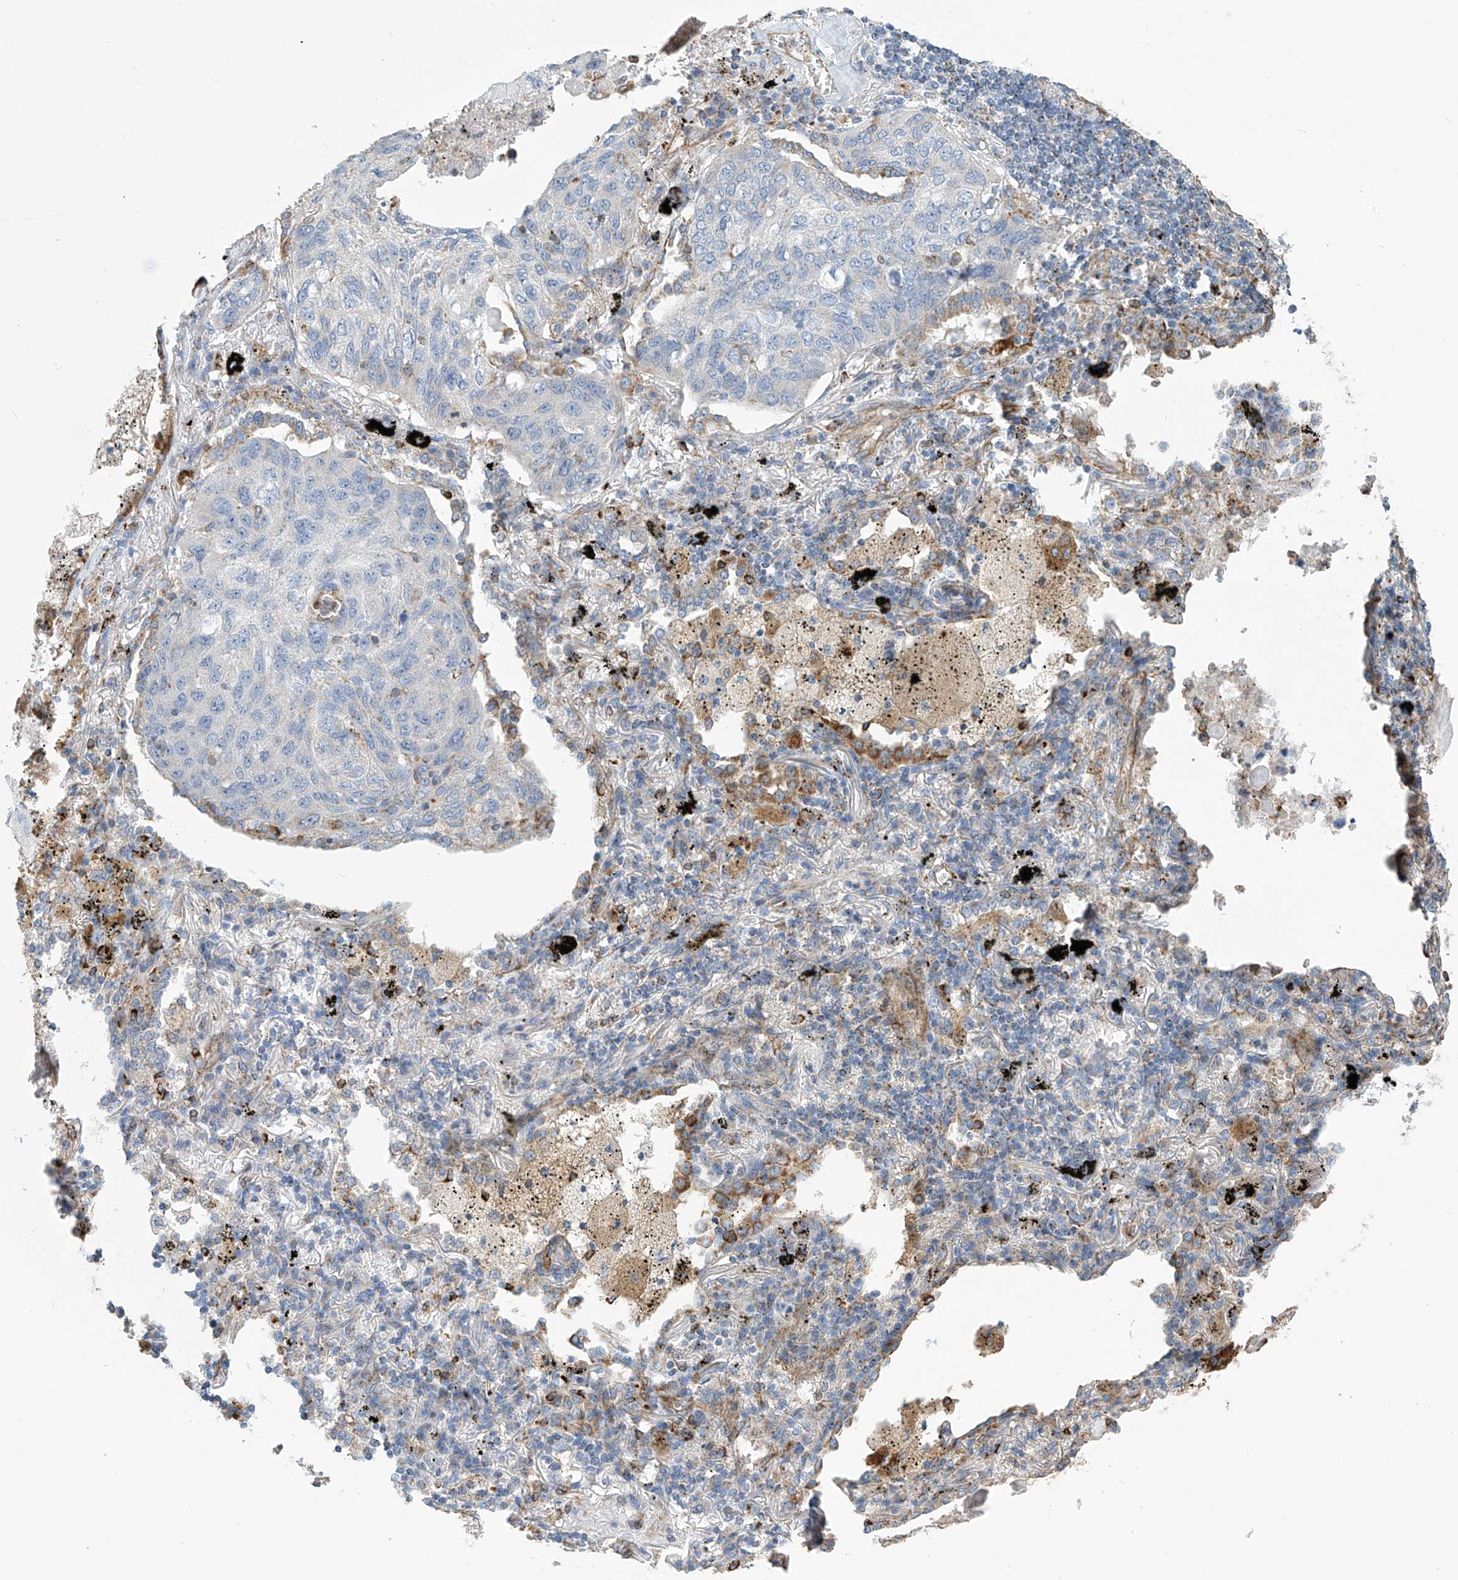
{"staining": {"intensity": "negative", "quantity": "none", "location": "none"}, "tissue": "lung cancer", "cell_type": "Tumor cells", "image_type": "cancer", "snomed": [{"axis": "morphology", "description": "Squamous cell carcinoma, NOS"}, {"axis": "topography", "description": "Lung"}], "caption": "This is an IHC histopathology image of human lung cancer. There is no staining in tumor cells.", "gene": "EIF5B", "patient": {"sex": "female", "age": 63}}